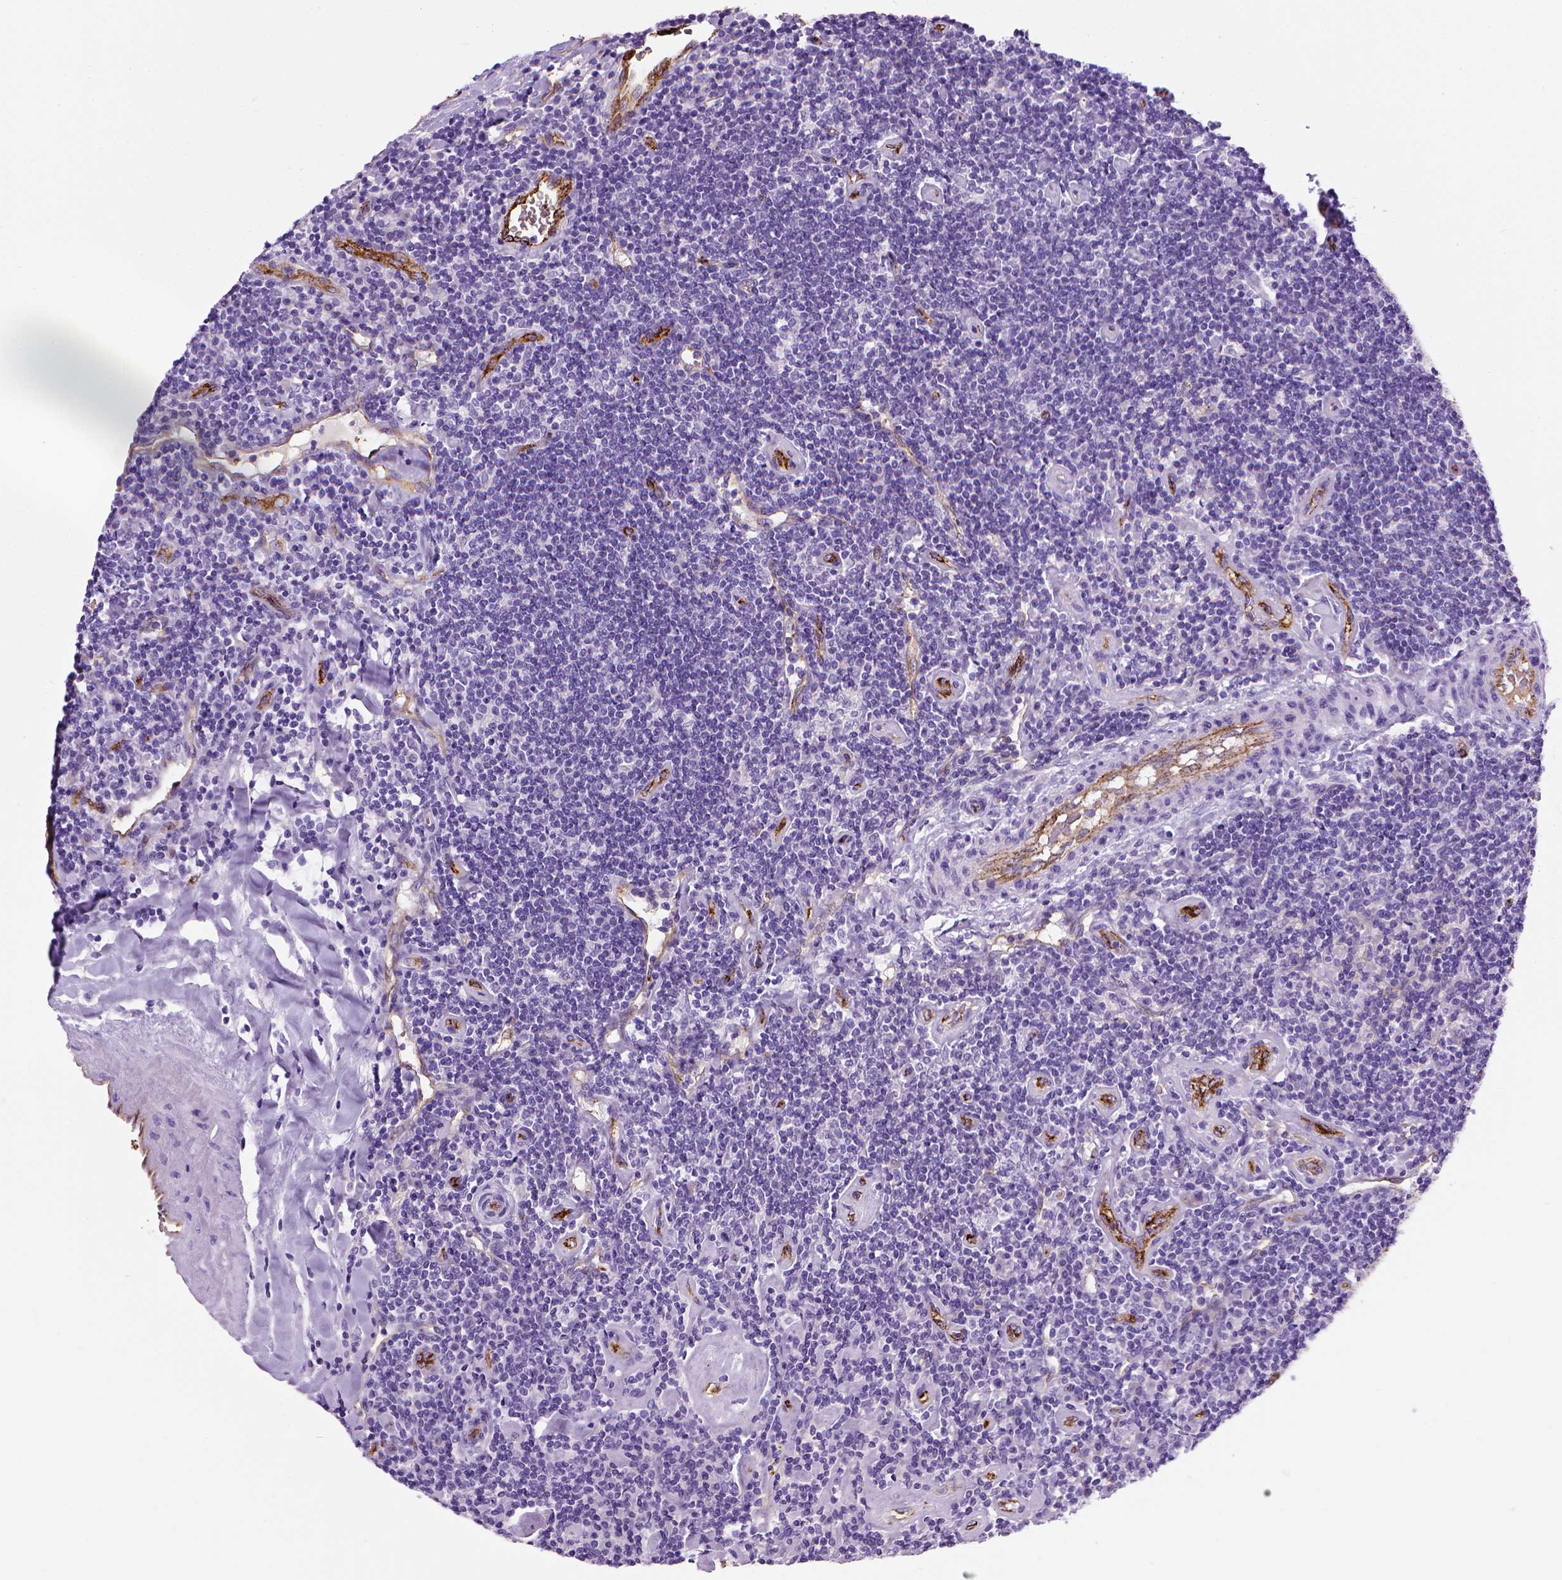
{"staining": {"intensity": "negative", "quantity": "none", "location": "none"}, "tissue": "lymphoma", "cell_type": "Tumor cells", "image_type": "cancer", "snomed": [{"axis": "morphology", "description": "Hodgkin's disease, NOS"}, {"axis": "topography", "description": "Lymph node"}], "caption": "This is an immunohistochemistry micrograph of lymphoma. There is no expression in tumor cells.", "gene": "VWF", "patient": {"sex": "male", "age": 40}}